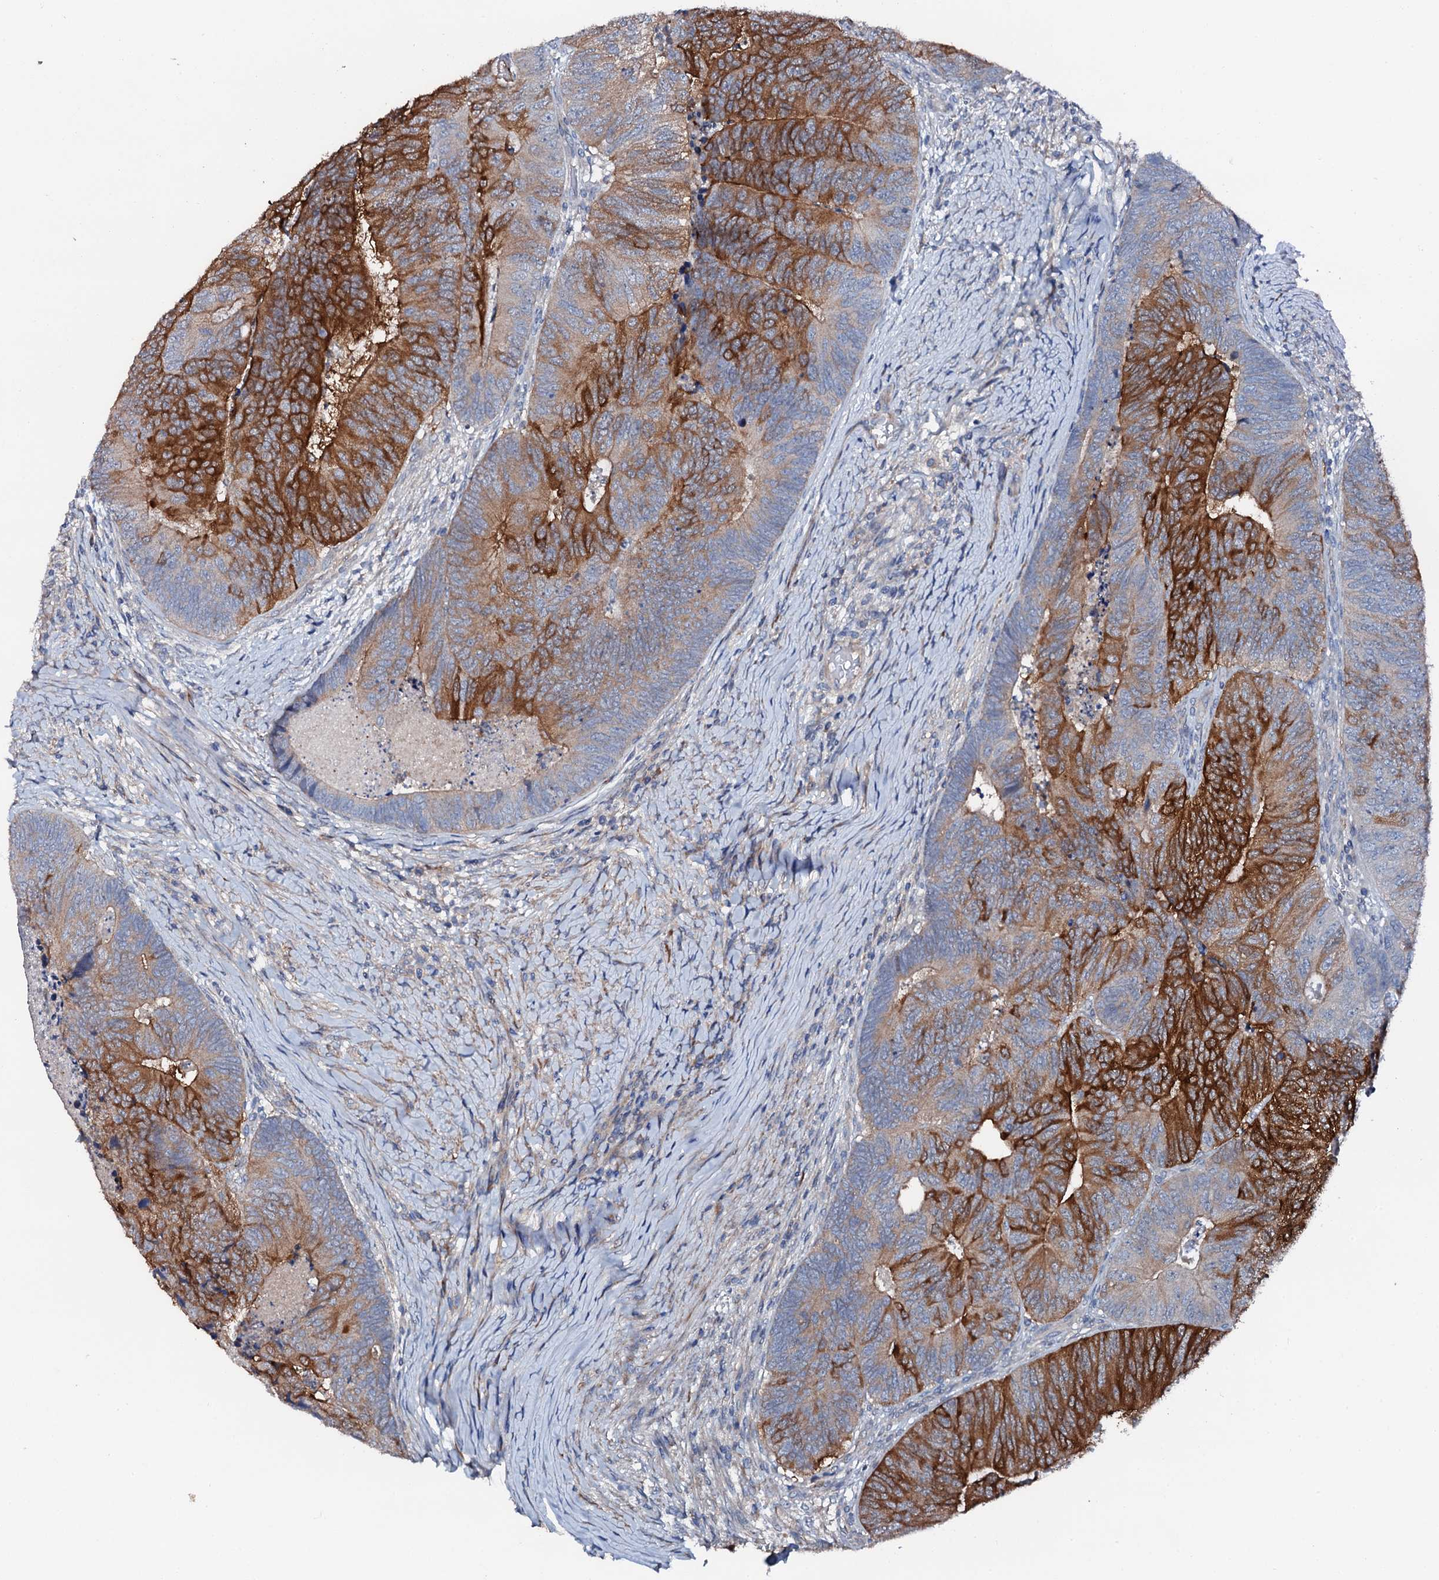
{"staining": {"intensity": "strong", "quantity": "25%-75%", "location": "cytoplasmic/membranous"}, "tissue": "colorectal cancer", "cell_type": "Tumor cells", "image_type": "cancer", "snomed": [{"axis": "morphology", "description": "Adenocarcinoma, NOS"}, {"axis": "topography", "description": "Colon"}], "caption": "Immunohistochemistry micrograph of neoplastic tissue: human colorectal cancer (adenocarcinoma) stained using immunohistochemistry shows high levels of strong protein expression localized specifically in the cytoplasmic/membranous of tumor cells, appearing as a cytoplasmic/membranous brown color.", "gene": "GFOD2", "patient": {"sex": "female", "age": 67}}